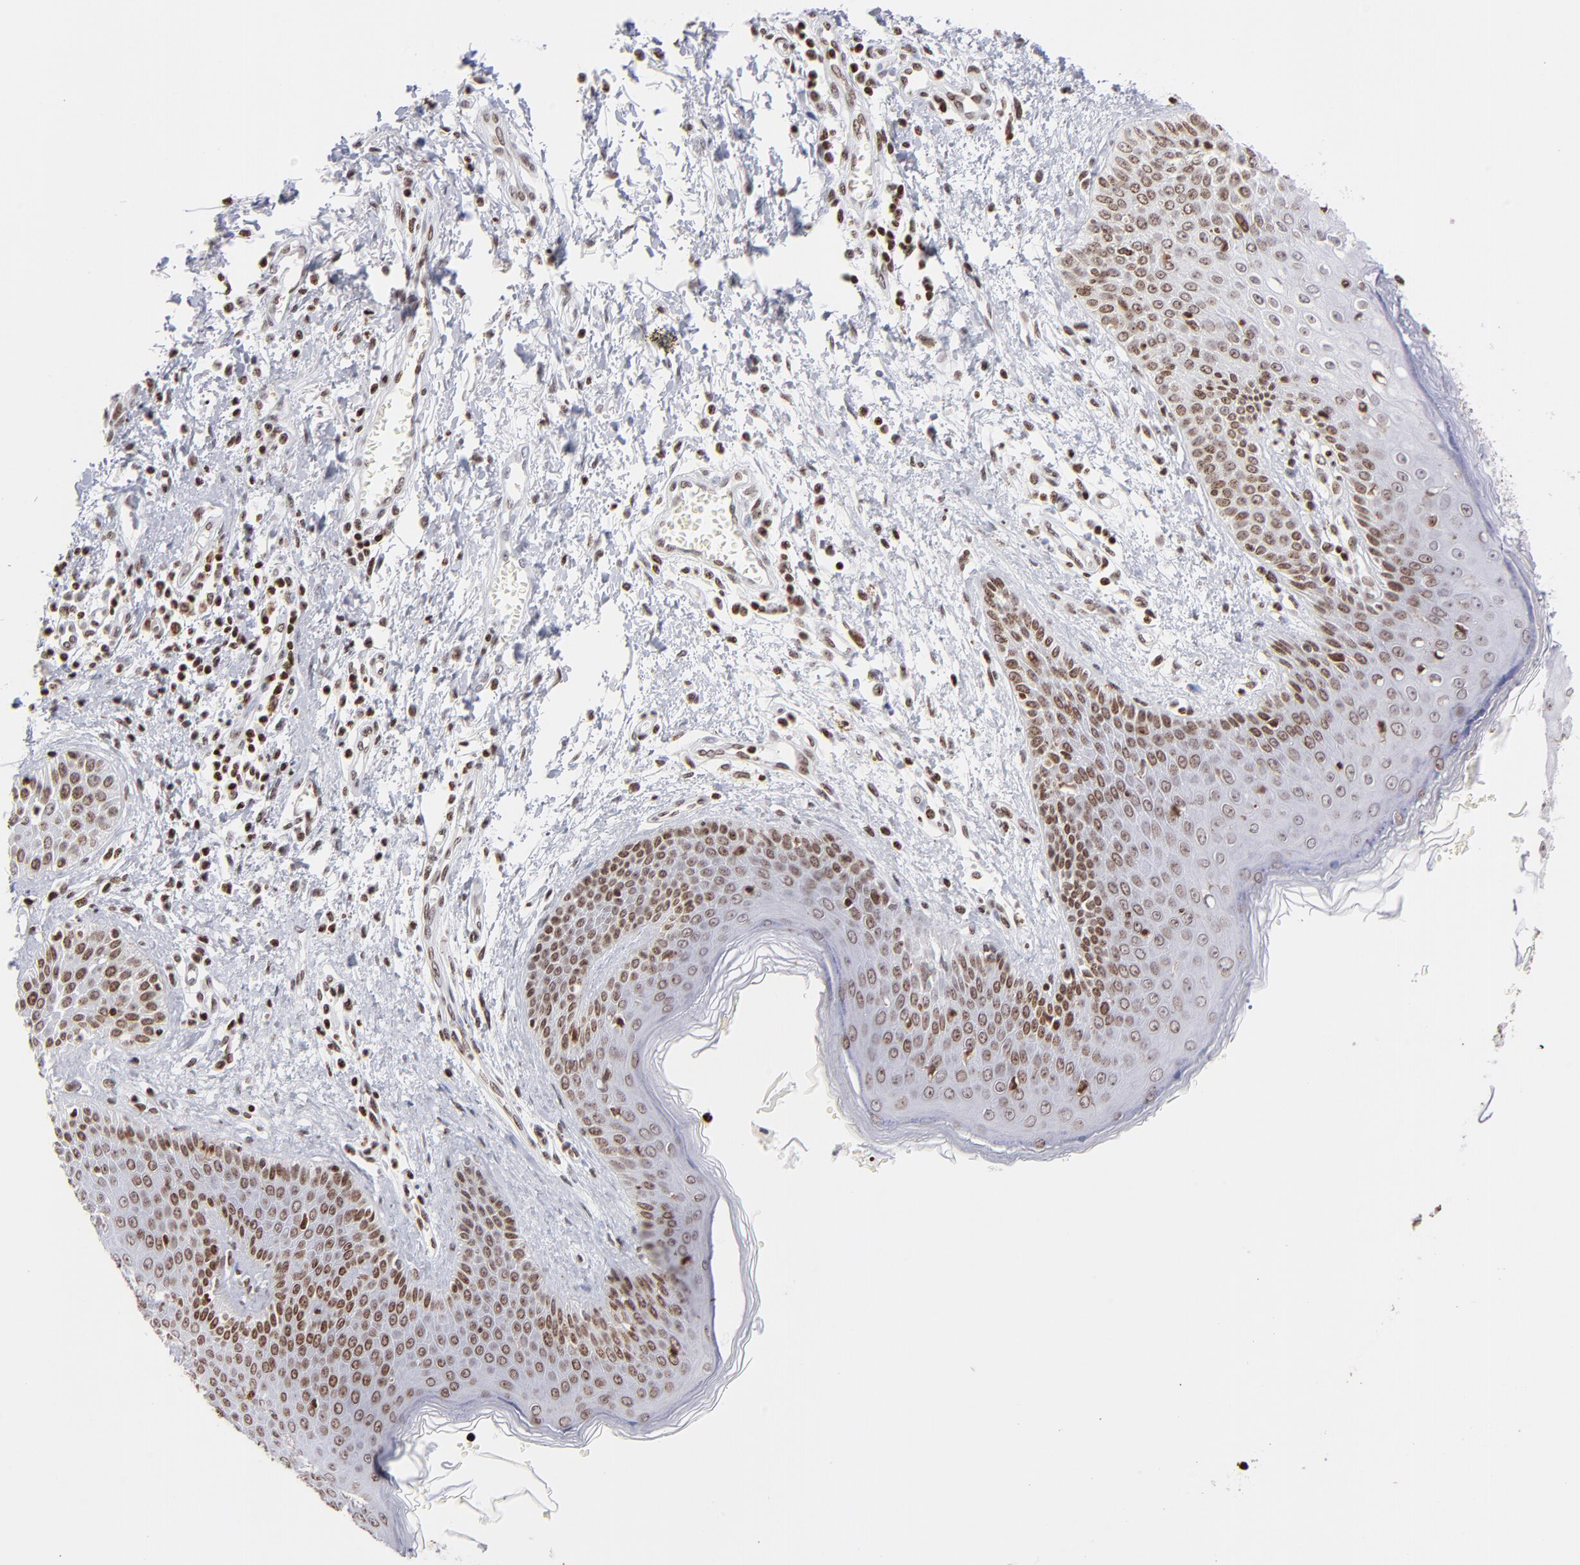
{"staining": {"intensity": "strong", "quantity": "25%-75%", "location": "nuclear"}, "tissue": "skin cancer", "cell_type": "Tumor cells", "image_type": "cancer", "snomed": [{"axis": "morphology", "description": "Basal cell carcinoma"}, {"axis": "topography", "description": "Skin"}], "caption": "Tumor cells exhibit high levels of strong nuclear expression in about 25%-75% of cells in skin cancer. Immunohistochemistry (ihc) stains the protein in brown and the nuclei are stained blue.", "gene": "RTL4", "patient": {"sex": "female", "age": 64}}